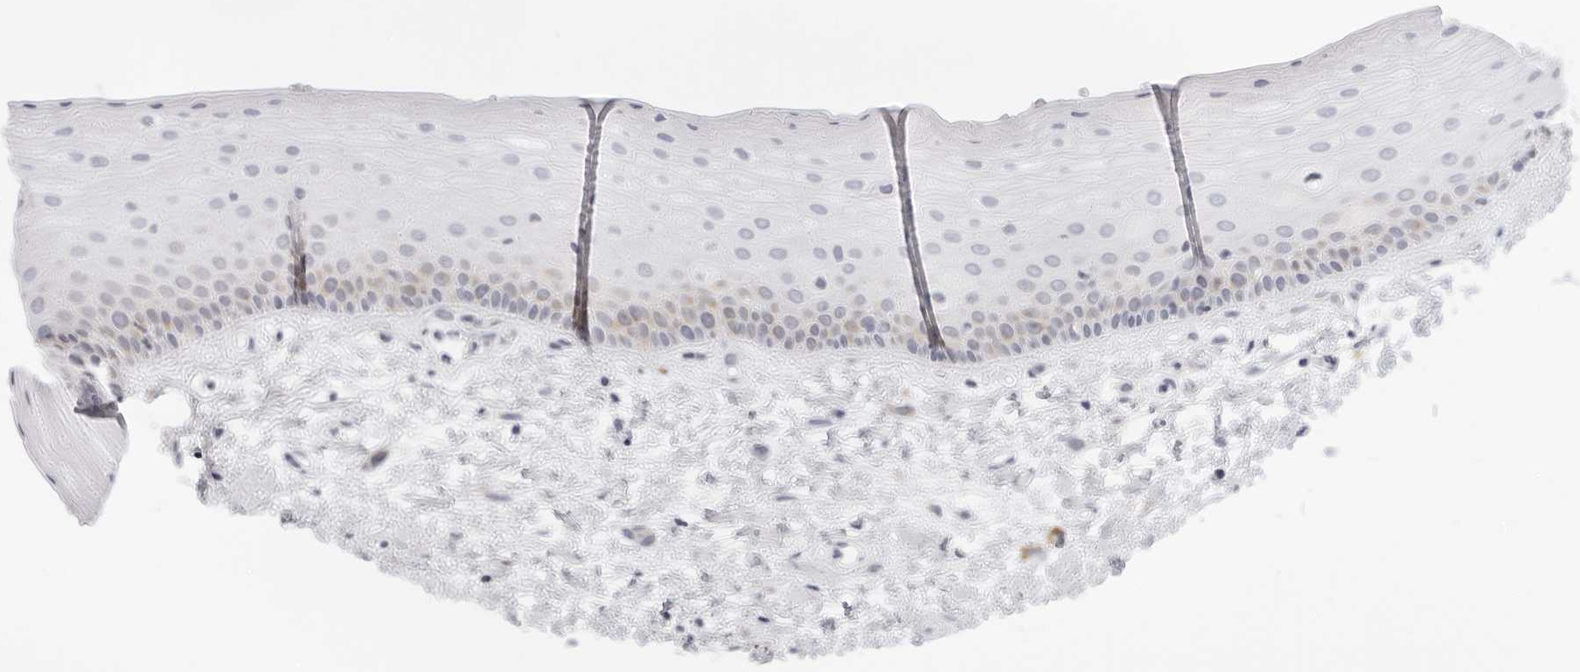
{"staining": {"intensity": "weak", "quantity": "<25%", "location": "cytoplasmic/membranous"}, "tissue": "oral mucosa", "cell_type": "Squamous epithelial cells", "image_type": "normal", "snomed": [{"axis": "morphology", "description": "Normal tissue, NOS"}, {"axis": "topography", "description": "Oral tissue"}], "caption": "Immunohistochemical staining of unremarkable oral mucosa displays no significant staining in squamous epithelial cells. The staining is performed using DAB brown chromogen with nuclei counter-stained in using hematoxylin.", "gene": "CIART", "patient": {"sex": "female", "age": 76}}